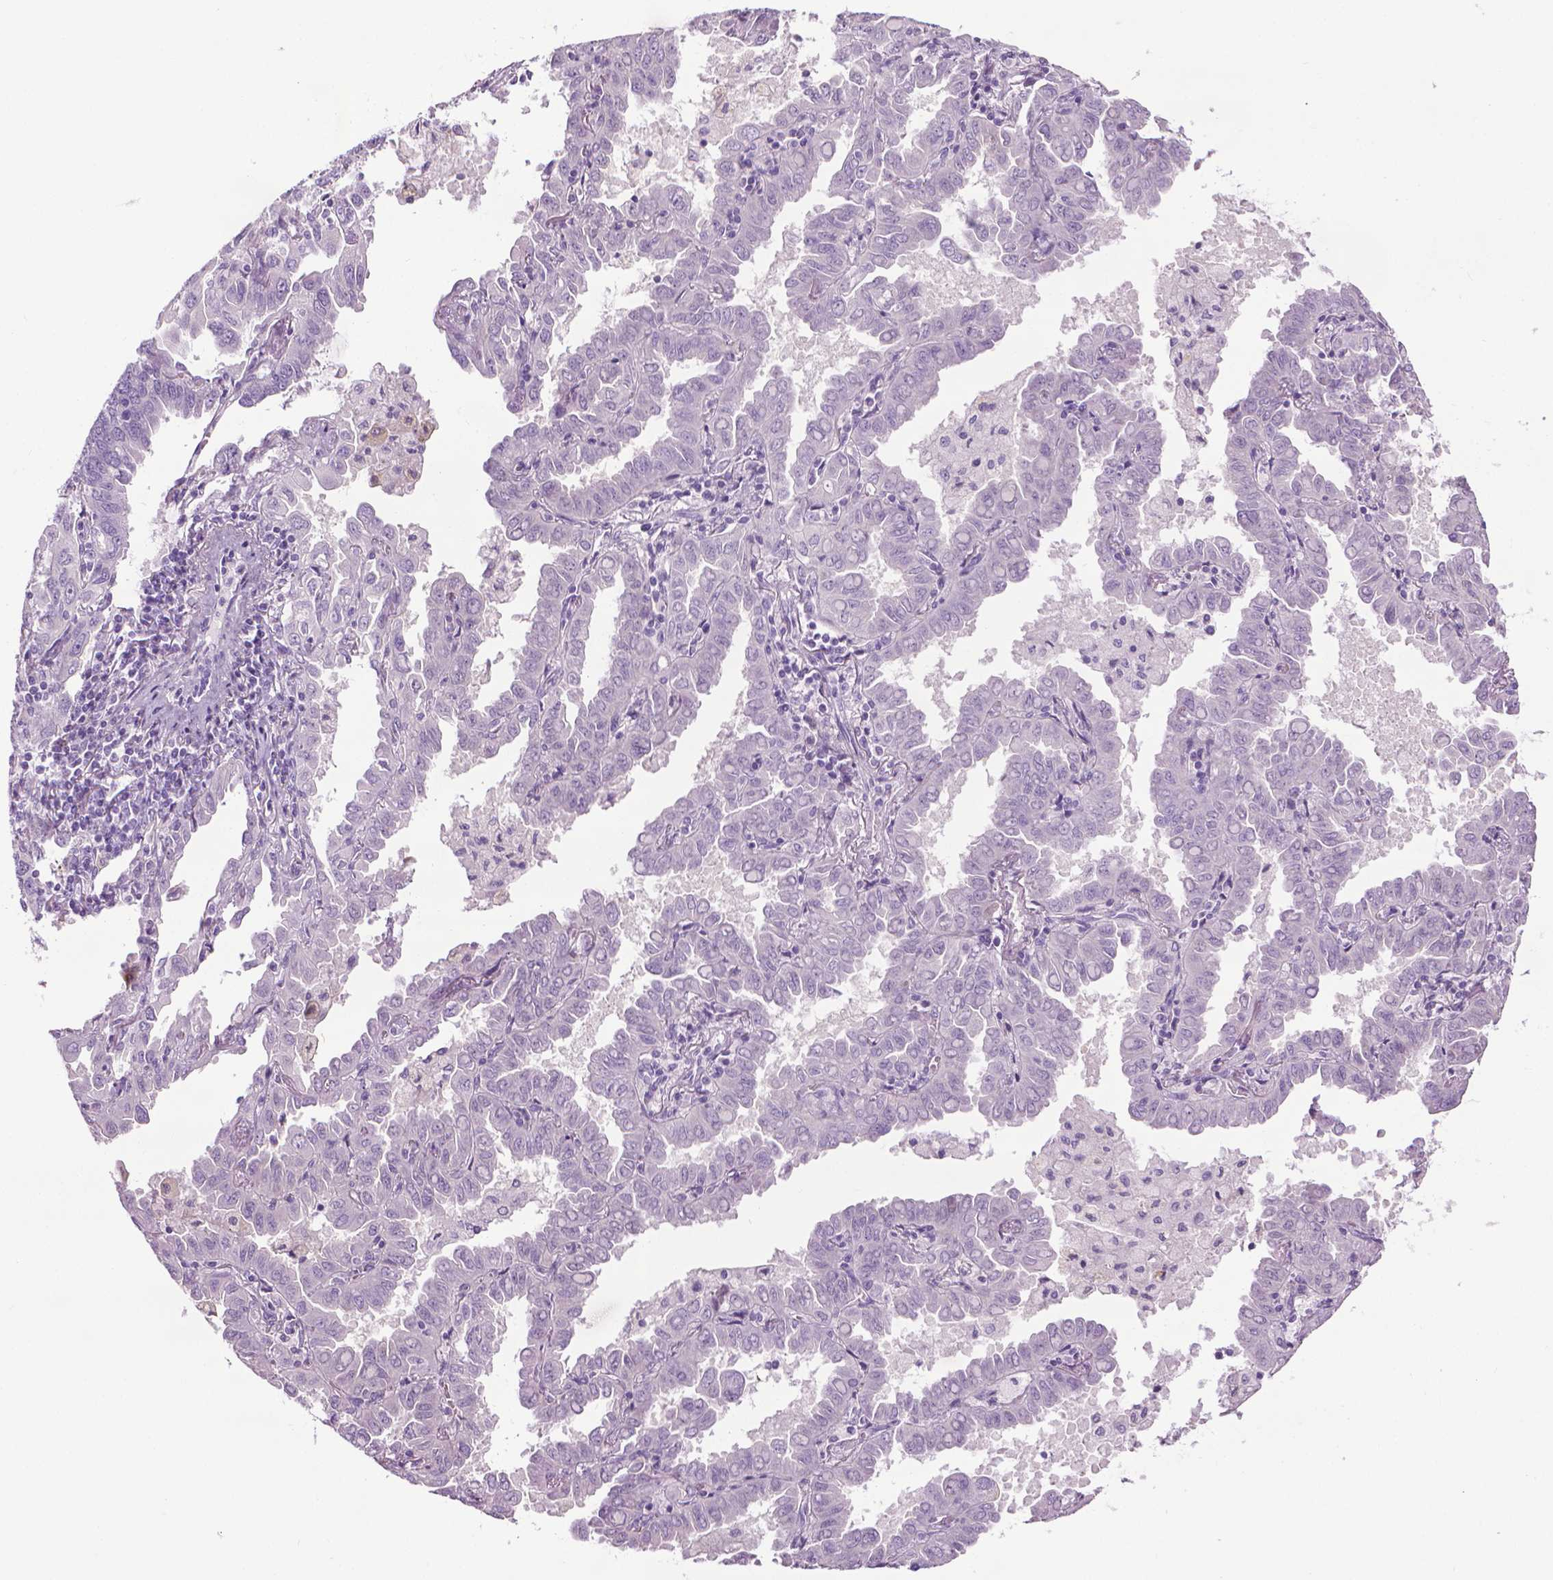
{"staining": {"intensity": "negative", "quantity": "none", "location": "none"}, "tissue": "lung cancer", "cell_type": "Tumor cells", "image_type": "cancer", "snomed": [{"axis": "morphology", "description": "Adenocarcinoma, NOS"}, {"axis": "topography", "description": "Lung"}], "caption": "Tumor cells are negative for brown protein staining in lung cancer (adenocarcinoma).", "gene": "DNAI7", "patient": {"sex": "male", "age": 64}}